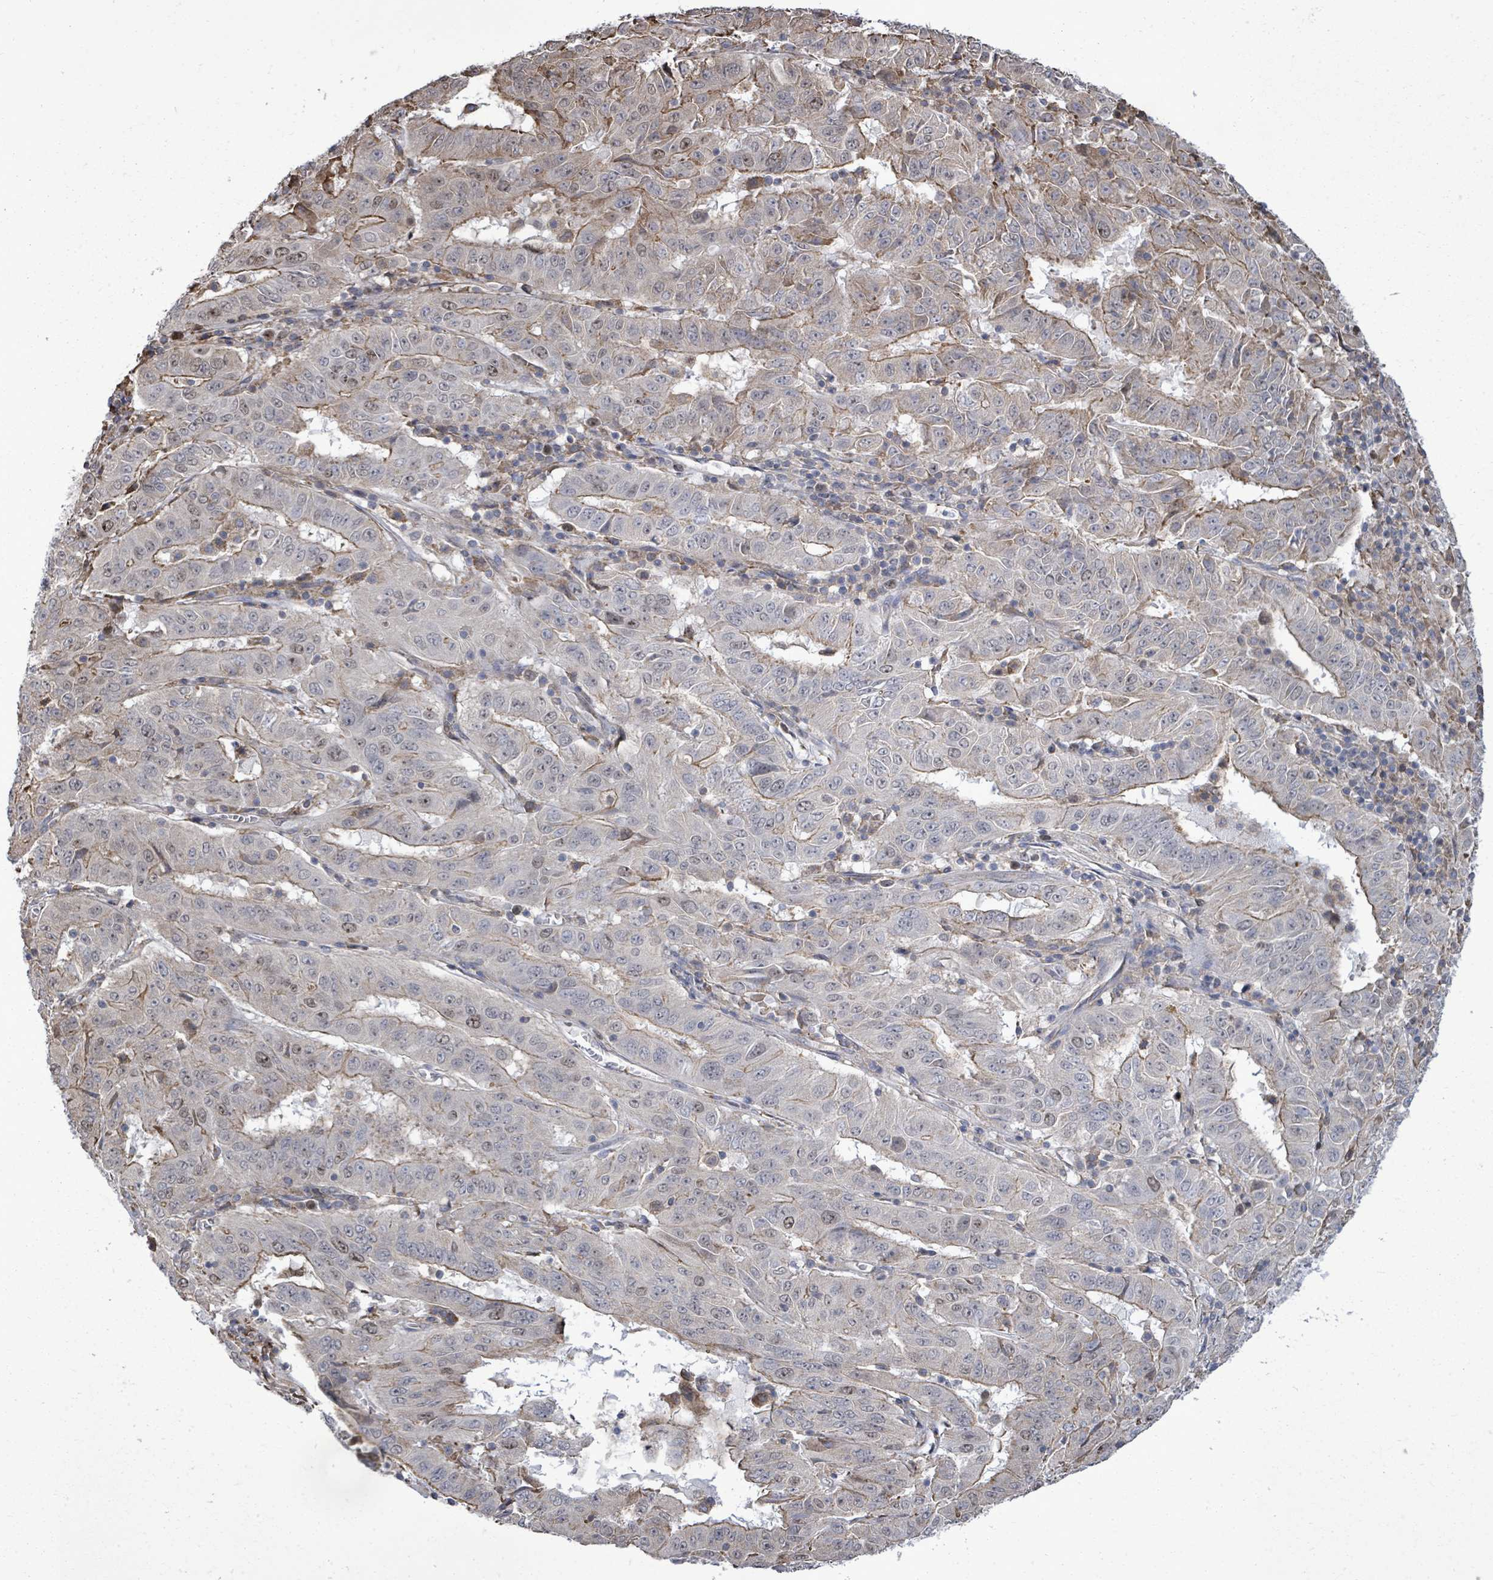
{"staining": {"intensity": "moderate", "quantity": "<25%", "location": "nuclear"}, "tissue": "pancreatic cancer", "cell_type": "Tumor cells", "image_type": "cancer", "snomed": [{"axis": "morphology", "description": "Adenocarcinoma, NOS"}, {"axis": "topography", "description": "Pancreas"}], "caption": "The immunohistochemical stain highlights moderate nuclear staining in tumor cells of pancreatic adenocarcinoma tissue.", "gene": "PAPSS1", "patient": {"sex": "male", "age": 63}}